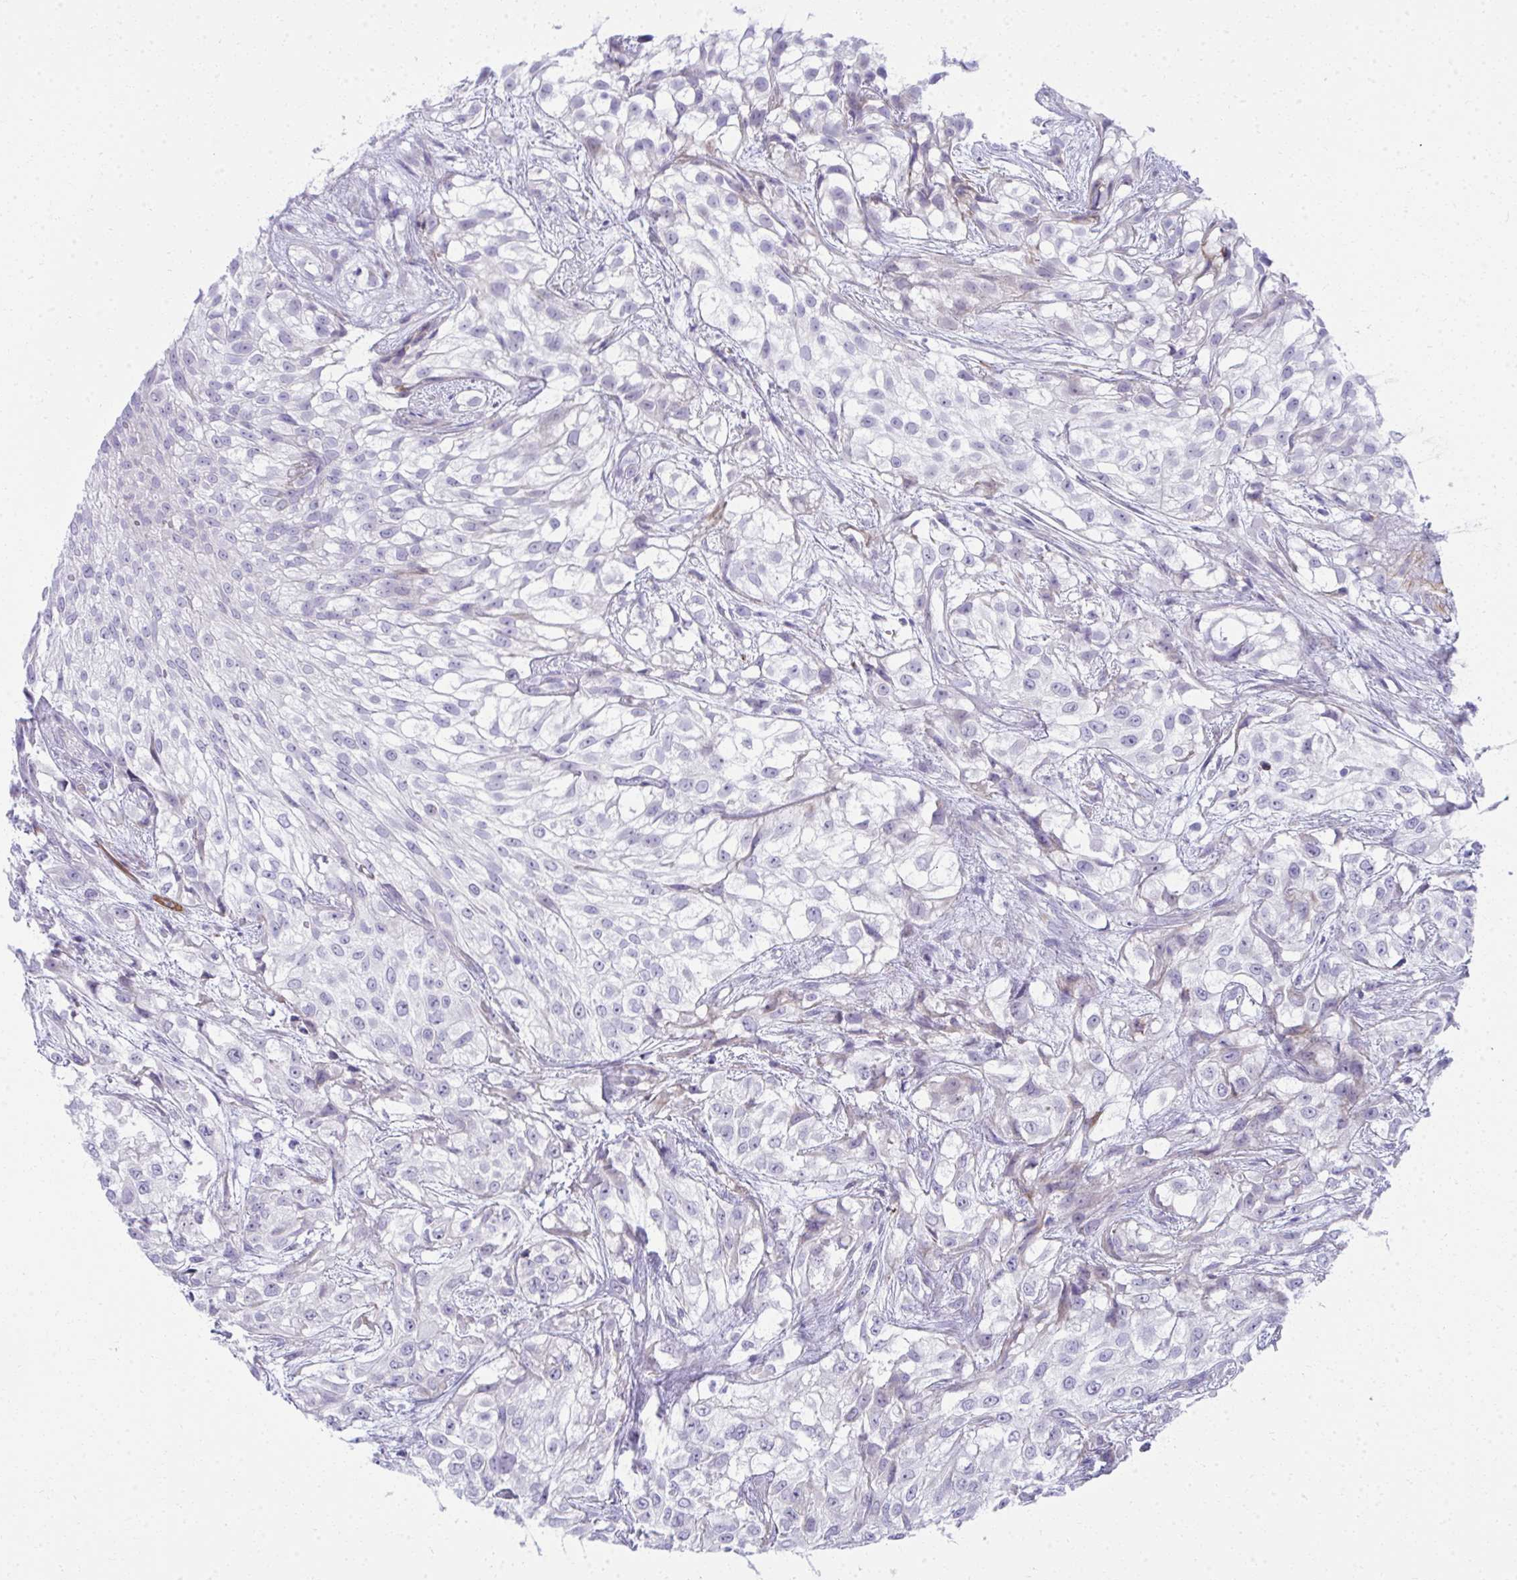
{"staining": {"intensity": "negative", "quantity": "none", "location": "none"}, "tissue": "urothelial cancer", "cell_type": "Tumor cells", "image_type": "cancer", "snomed": [{"axis": "morphology", "description": "Urothelial carcinoma, High grade"}, {"axis": "topography", "description": "Urinary bladder"}], "caption": "The immunohistochemistry photomicrograph has no significant expression in tumor cells of urothelial cancer tissue.", "gene": "PUS7L", "patient": {"sex": "male", "age": 56}}